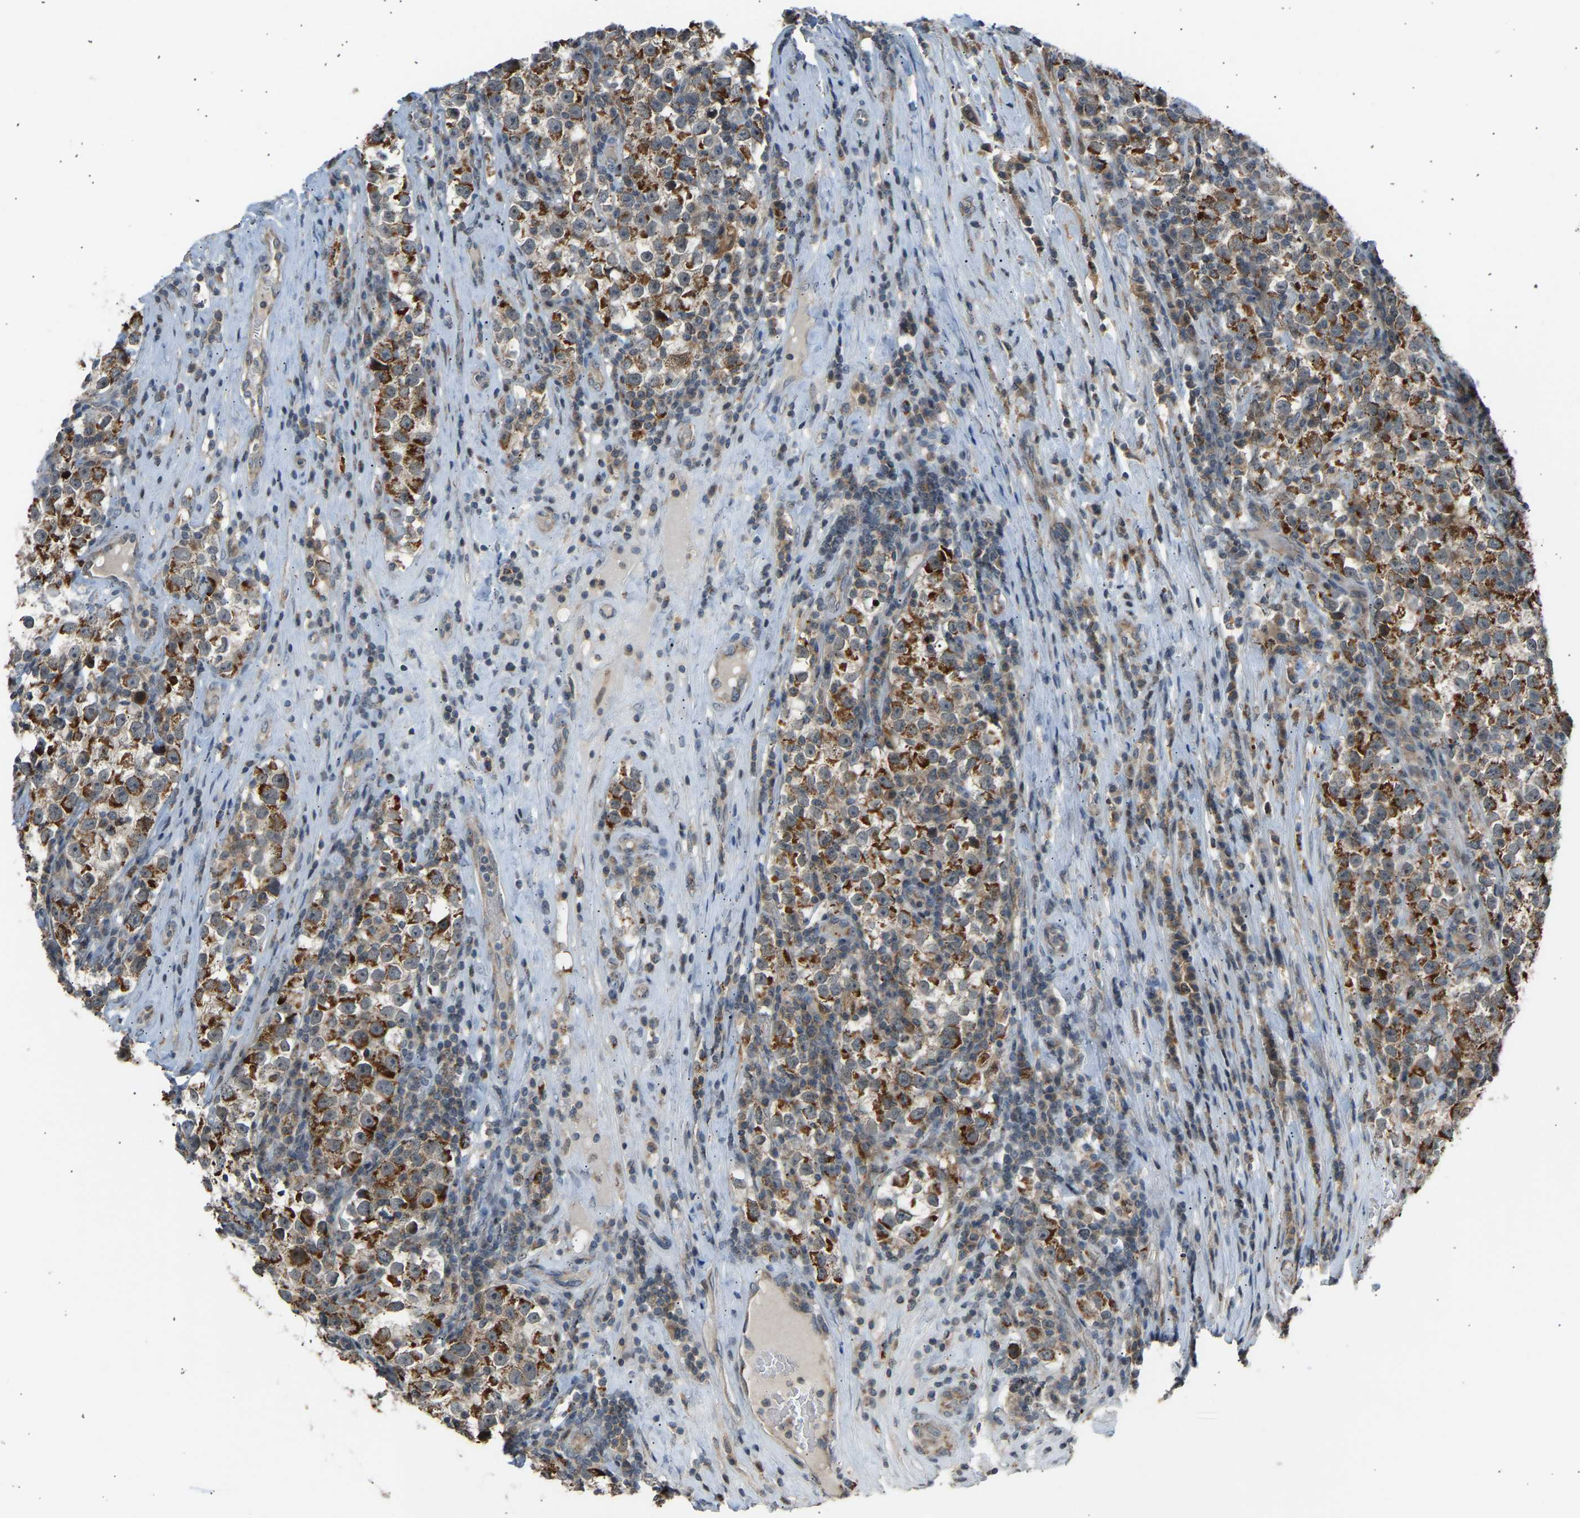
{"staining": {"intensity": "strong", "quantity": ">75%", "location": "cytoplasmic/membranous"}, "tissue": "testis cancer", "cell_type": "Tumor cells", "image_type": "cancer", "snomed": [{"axis": "morphology", "description": "Normal tissue, NOS"}, {"axis": "morphology", "description": "Seminoma, NOS"}, {"axis": "topography", "description": "Testis"}], "caption": "The image exhibits immunohistochemical staining of testis seminoma. There is strong cytoplasmic/membranous expression is present in approximately >75% of tumor cells. The staining was performed using DAB (3,3'-diaminobenzidine) to visualize the protein expression in brown, while the nuclei were stained in blue with hematoxylin (Magnification: 20x).", "gene": "SLIRP", "patient": {"sex": "male", "age": 43}}